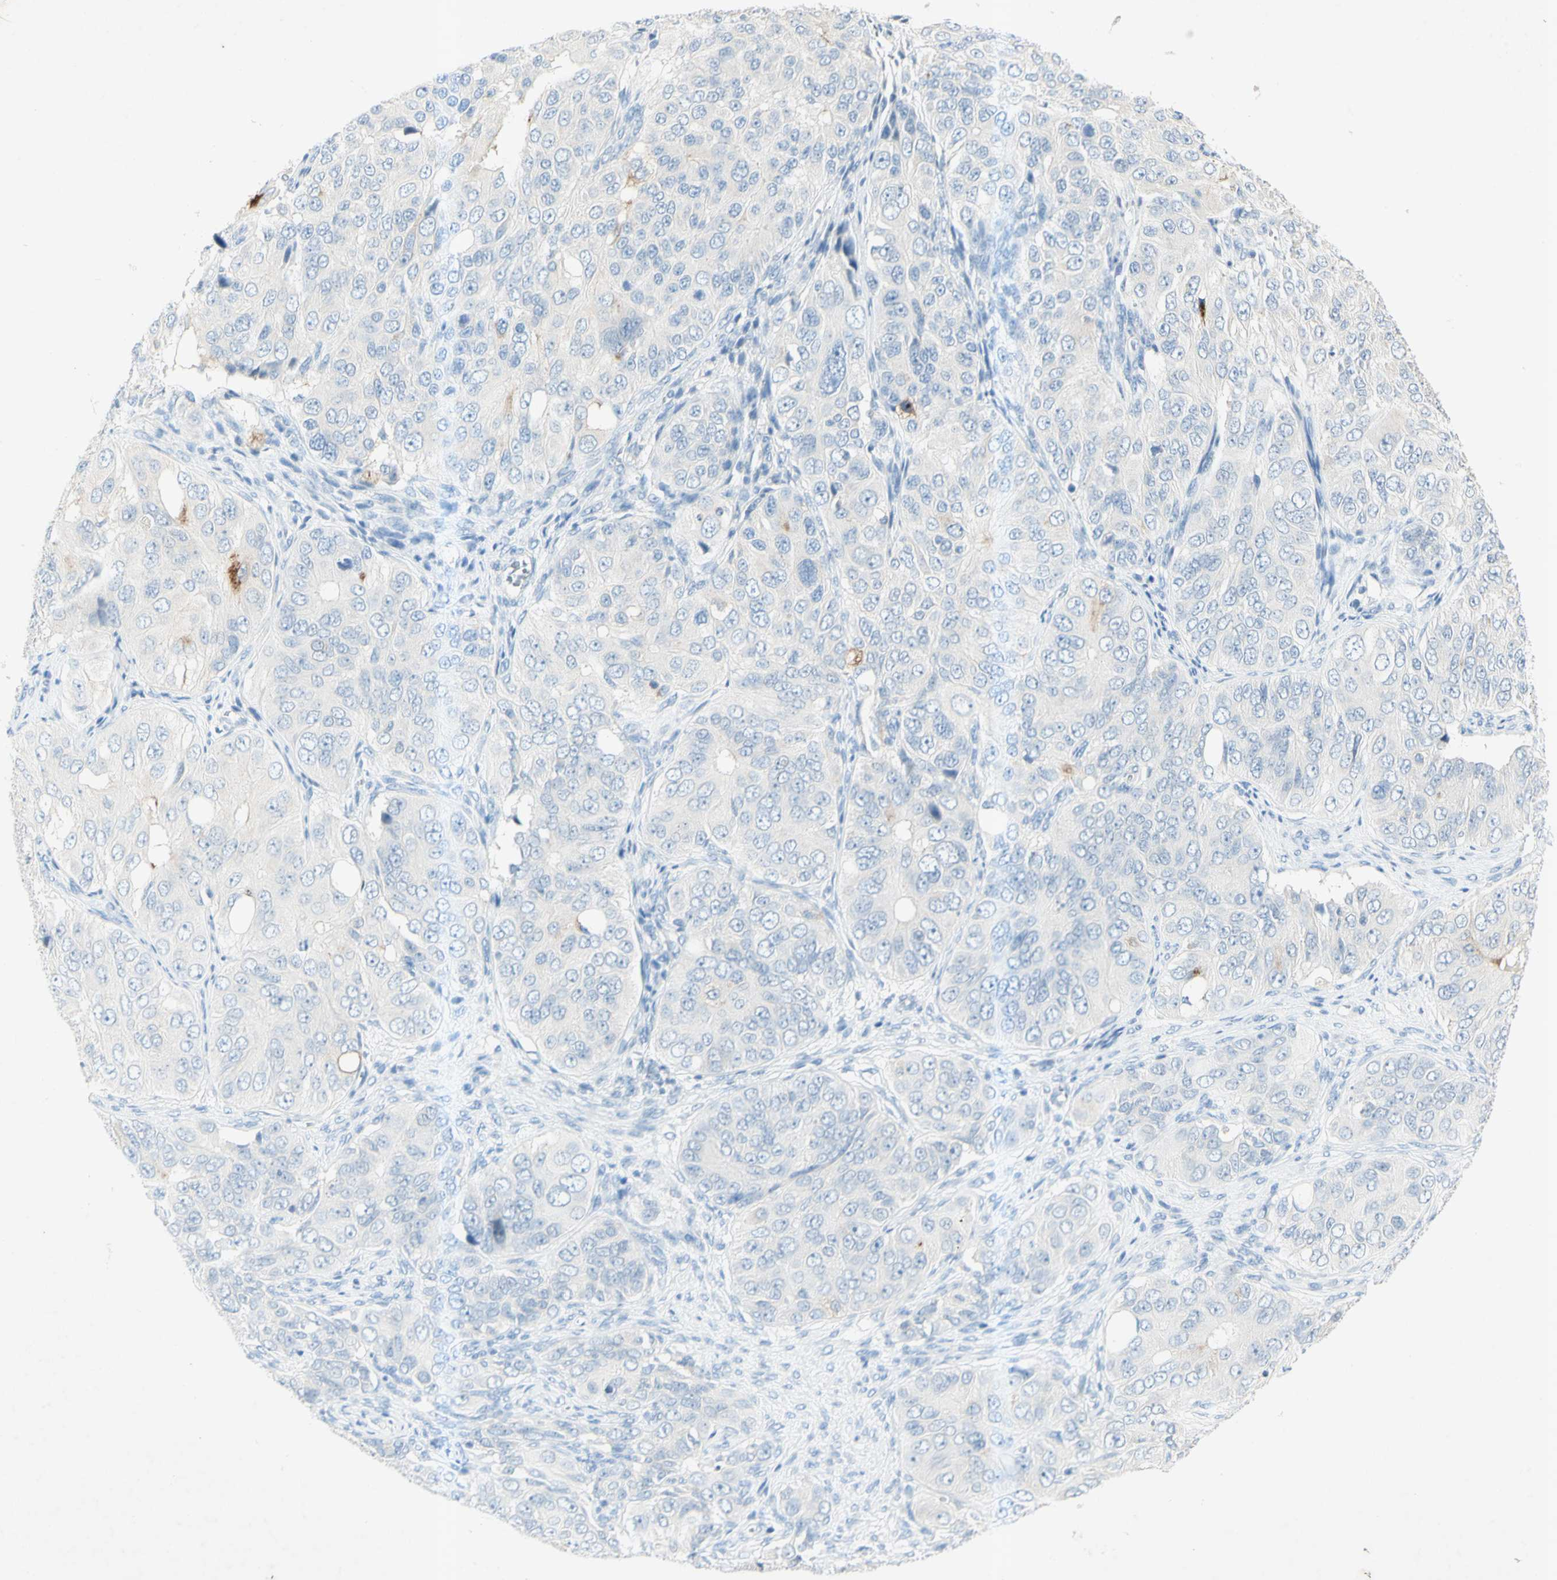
{"staining": {"intensity": "negative", "quantity": "none", "location": "none"}, "tissue": "ovarian cancer", "cell_type": "Tumor cells", "image_type": "cancer", "snomed": [{"axis": "morphology", "description": "Carcinoma, endometroid"}, {"axis": "topography", "description": "Ovary"}], "caption": "Immunohistochemistry (IHC) of ovarian endometroid carcinoma displays no staining in tumor cells.", "gene": "GDF15", "patient": {"sex": "female", "age": 51}}